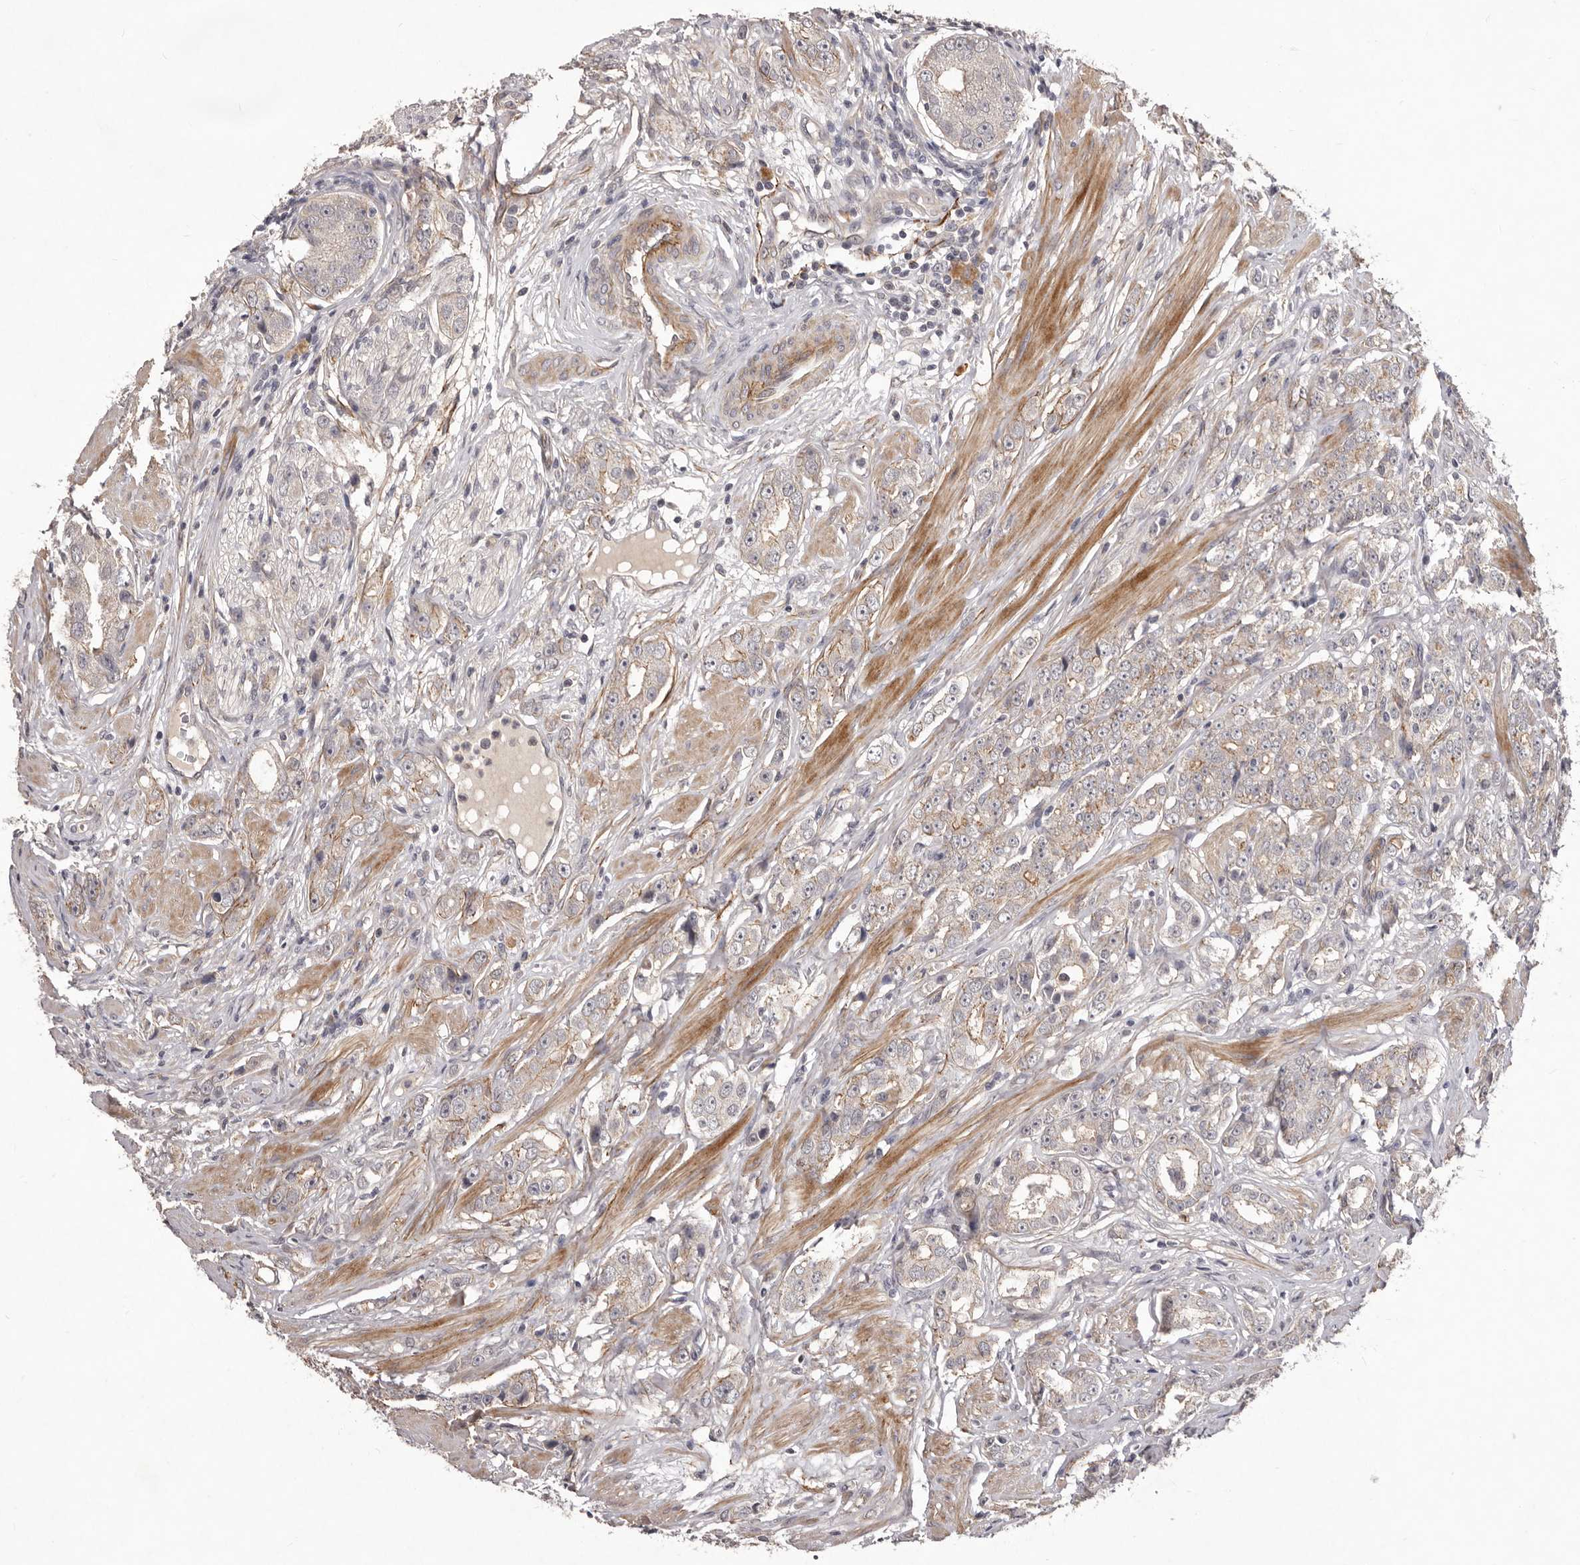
{"staining": {"intensity": "moderate", "quantity": "<25%", "location": "cytoplasmic/membranous"}, "tissue": "prostate cancer", "cell_type": "Tumor cells", "image_type": "cancer", "snomed": [{"axis": "morphology", "description": "Adenocarcinoma, Medium grade"}, {"axis": "topography", "description": "Prostate"}], "caption": "Human prostate medium-grade adenocarcinoma stained with a protein marker exhibits moderate staining in tumor cells.", "gene": "HBS1L", "patient": {"sex": "male", "age": 53}}